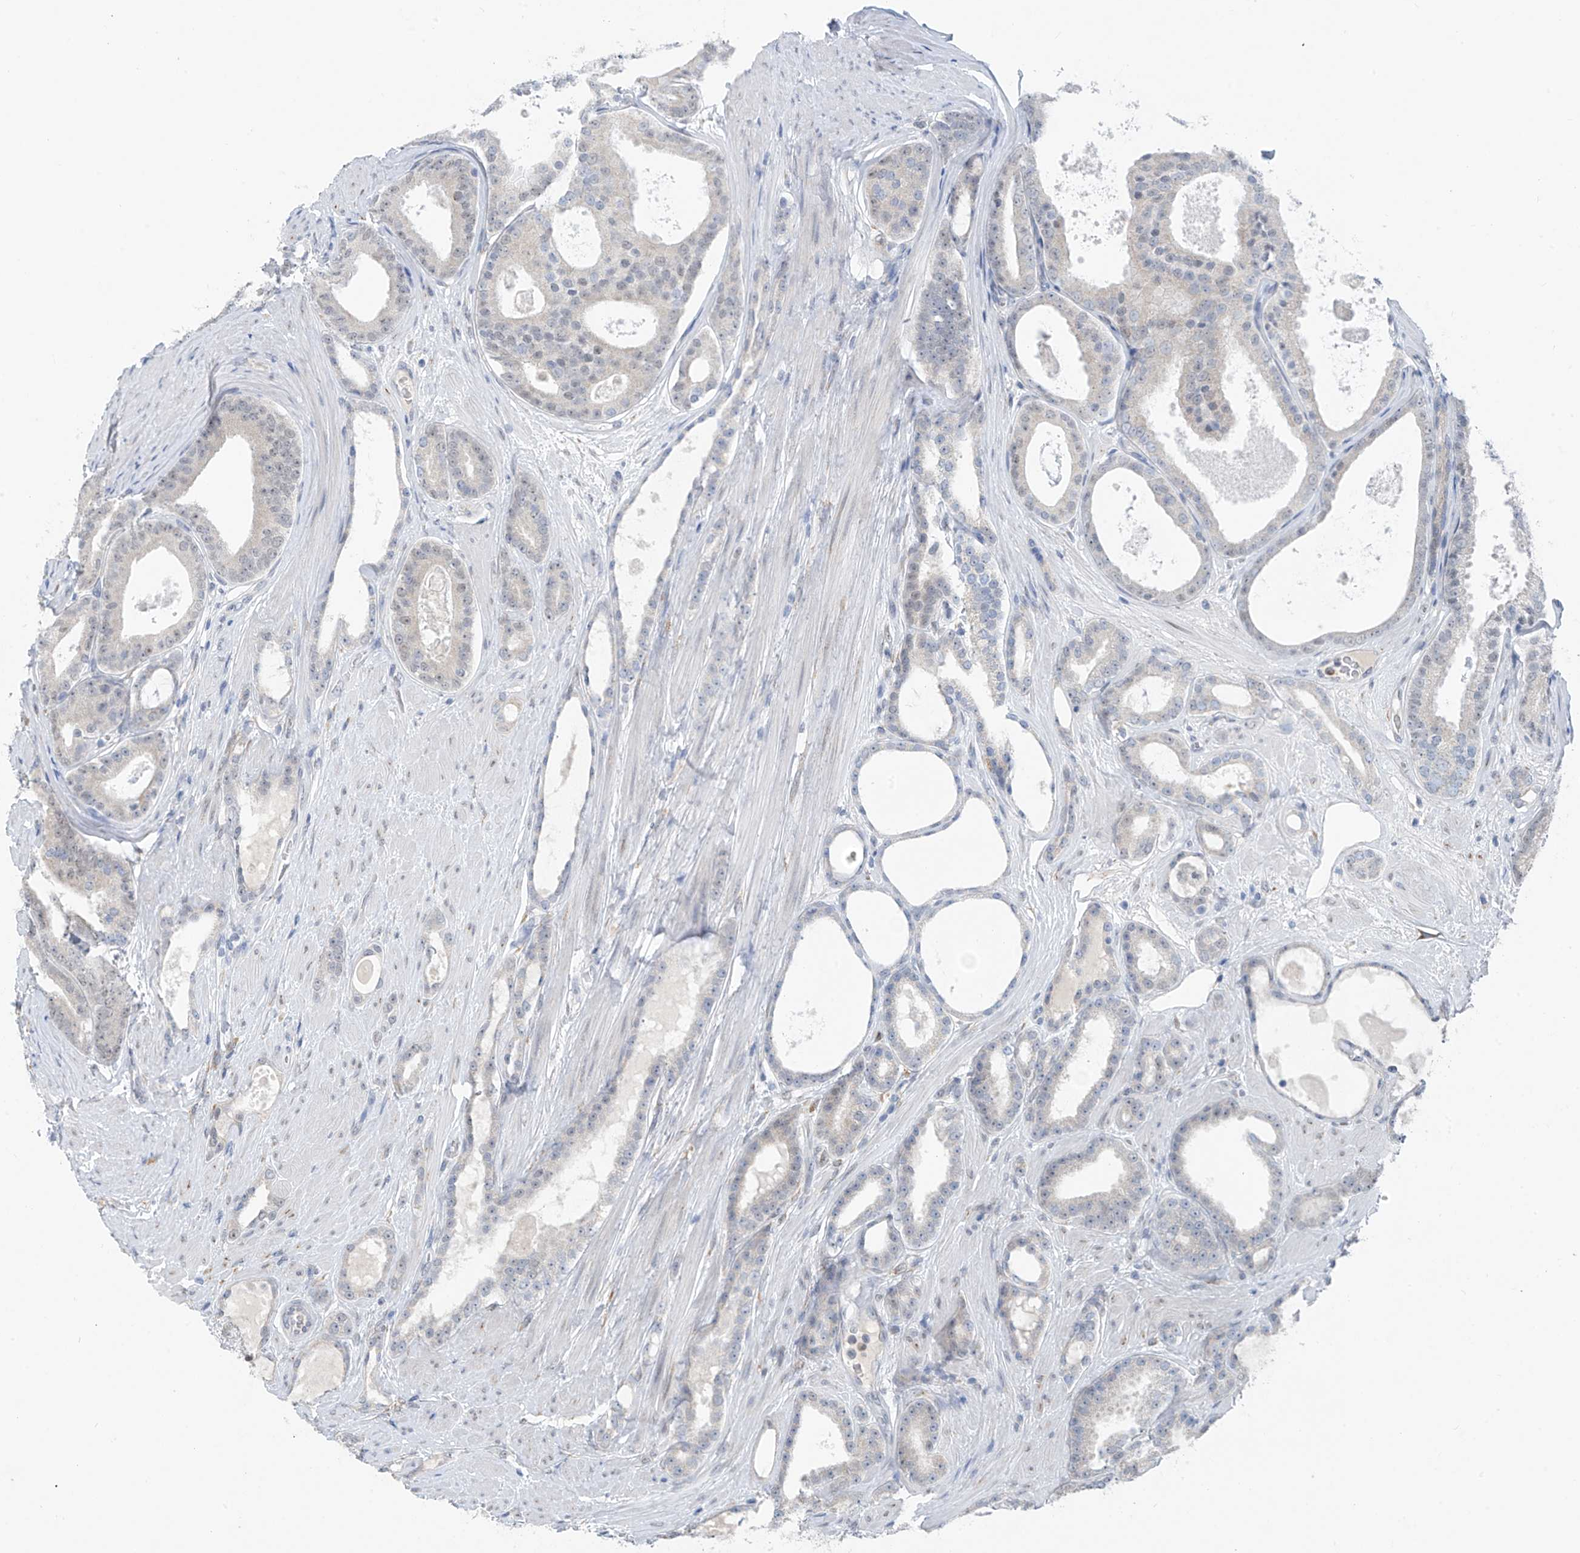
{"staining": {"intensity": "negative", "quantity": "none", "location": "none"}, "tissue": "prostate cancer", "cell_type": "Tumor cells", "image_type": "cancer", "snomed": [{"axis": "morphology", "description": "Adenocarcinoma, High grade"}, {"axis": "topography", "description": "Prostate"}], "caption": "Prostate cancer was stained to show a protein in brown. There is no significant expression in tumor cells. (Brightfield microscopy of DAB (3,3'-diaminobenzidine) immunohistochemistry (IHC) at high magnification).", "gene": "CYP4V2", "patient": {"sex": "male", "age": 60}}